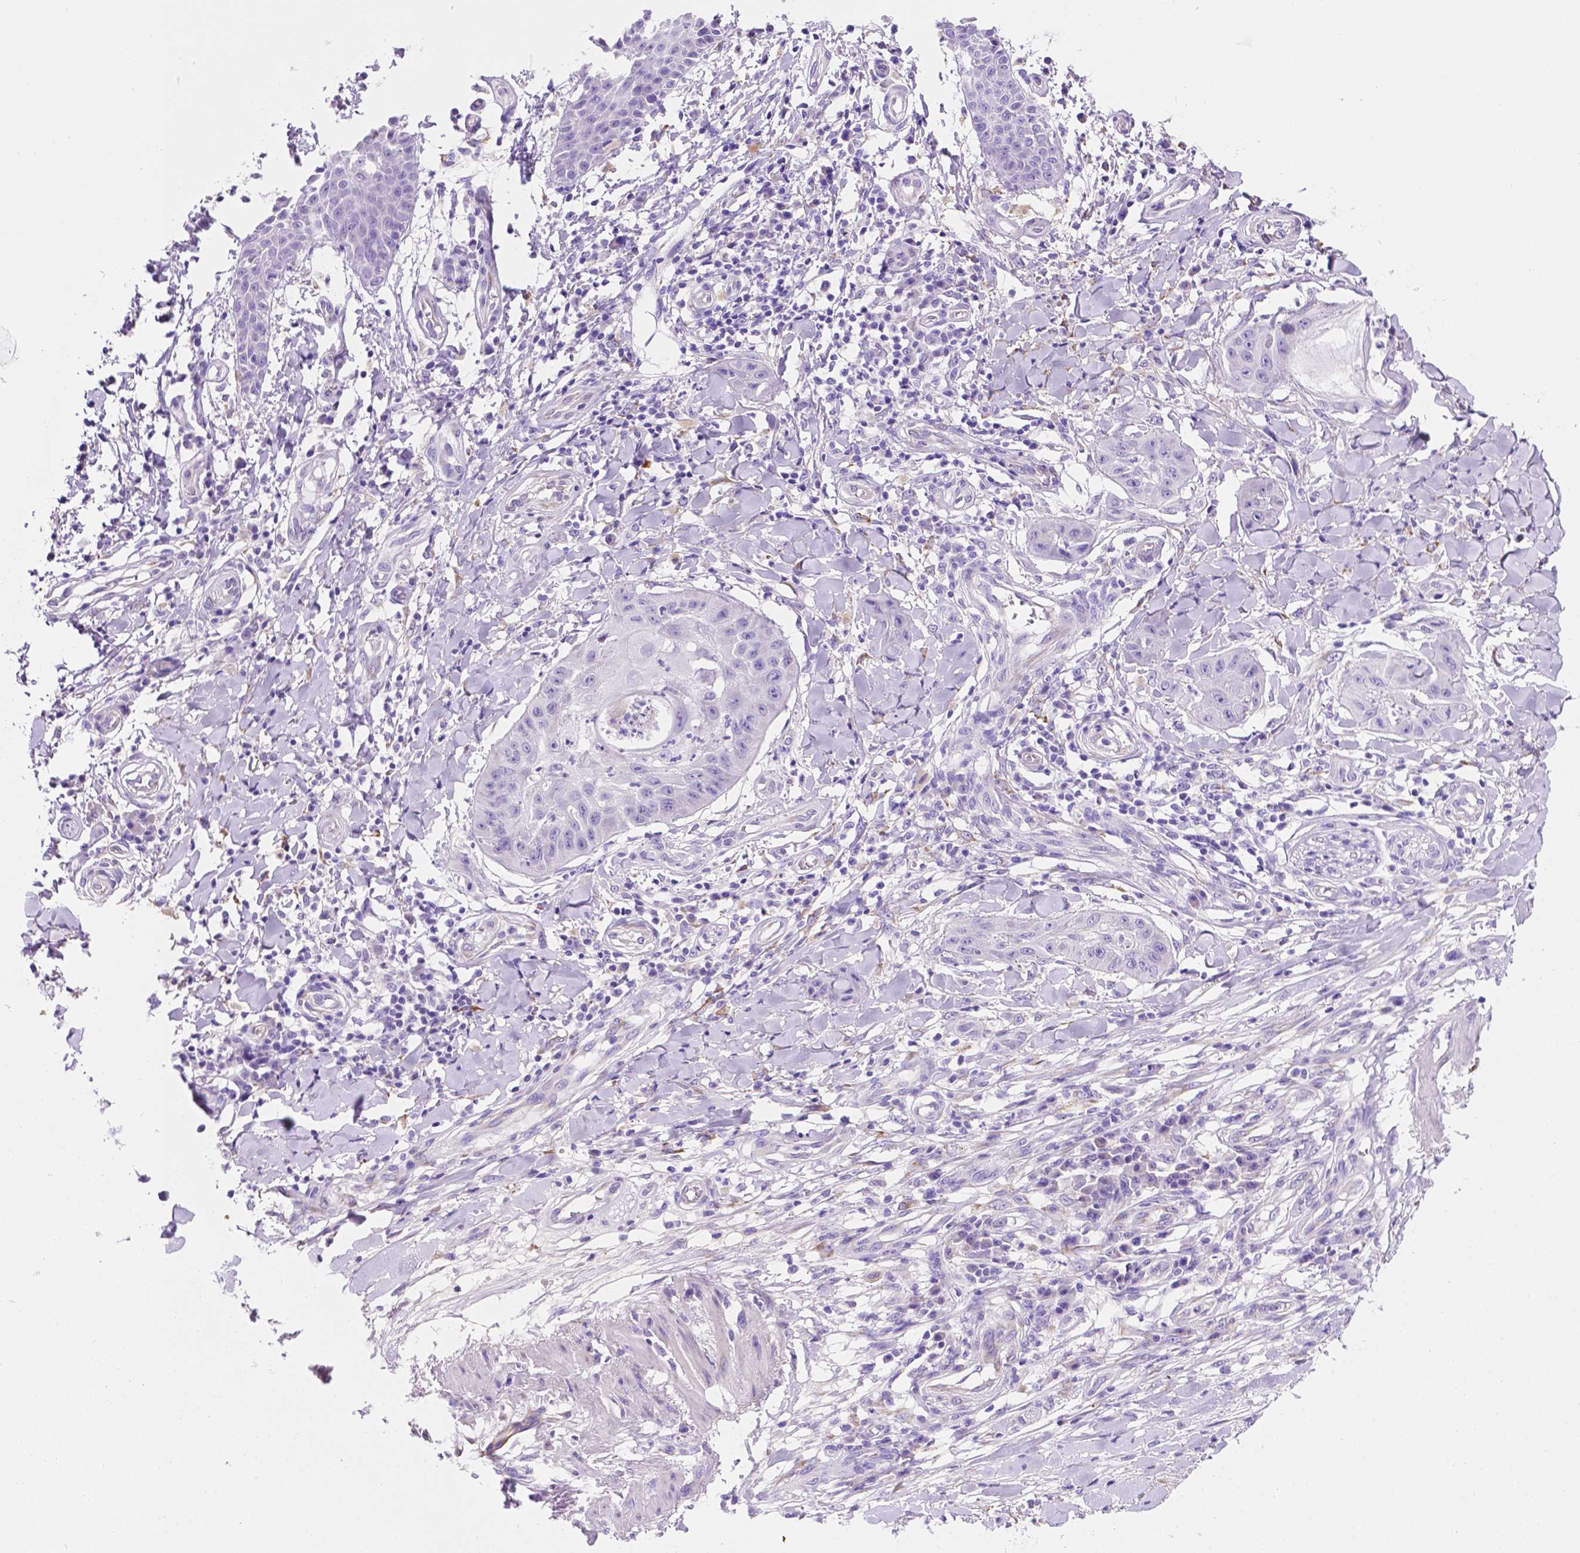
{"staining": {"intensity": "negative", "quantity": "none", "location": "none"}, "tissue": "skin cancer", "cell_type": "Tumor cells", "image_type": "cancer", "snomed": [{"axis": "morphology", "description": "Squamous cell carcinoma, NOS"}, {"axis": "topography", "description": "Skin"}], "caption": "An image of human squamous cell carcinoma (skin) is negative for staining in tumor cells.", "gene": "CEACAM7", "patient": {"sex": "male", "age": 70}}